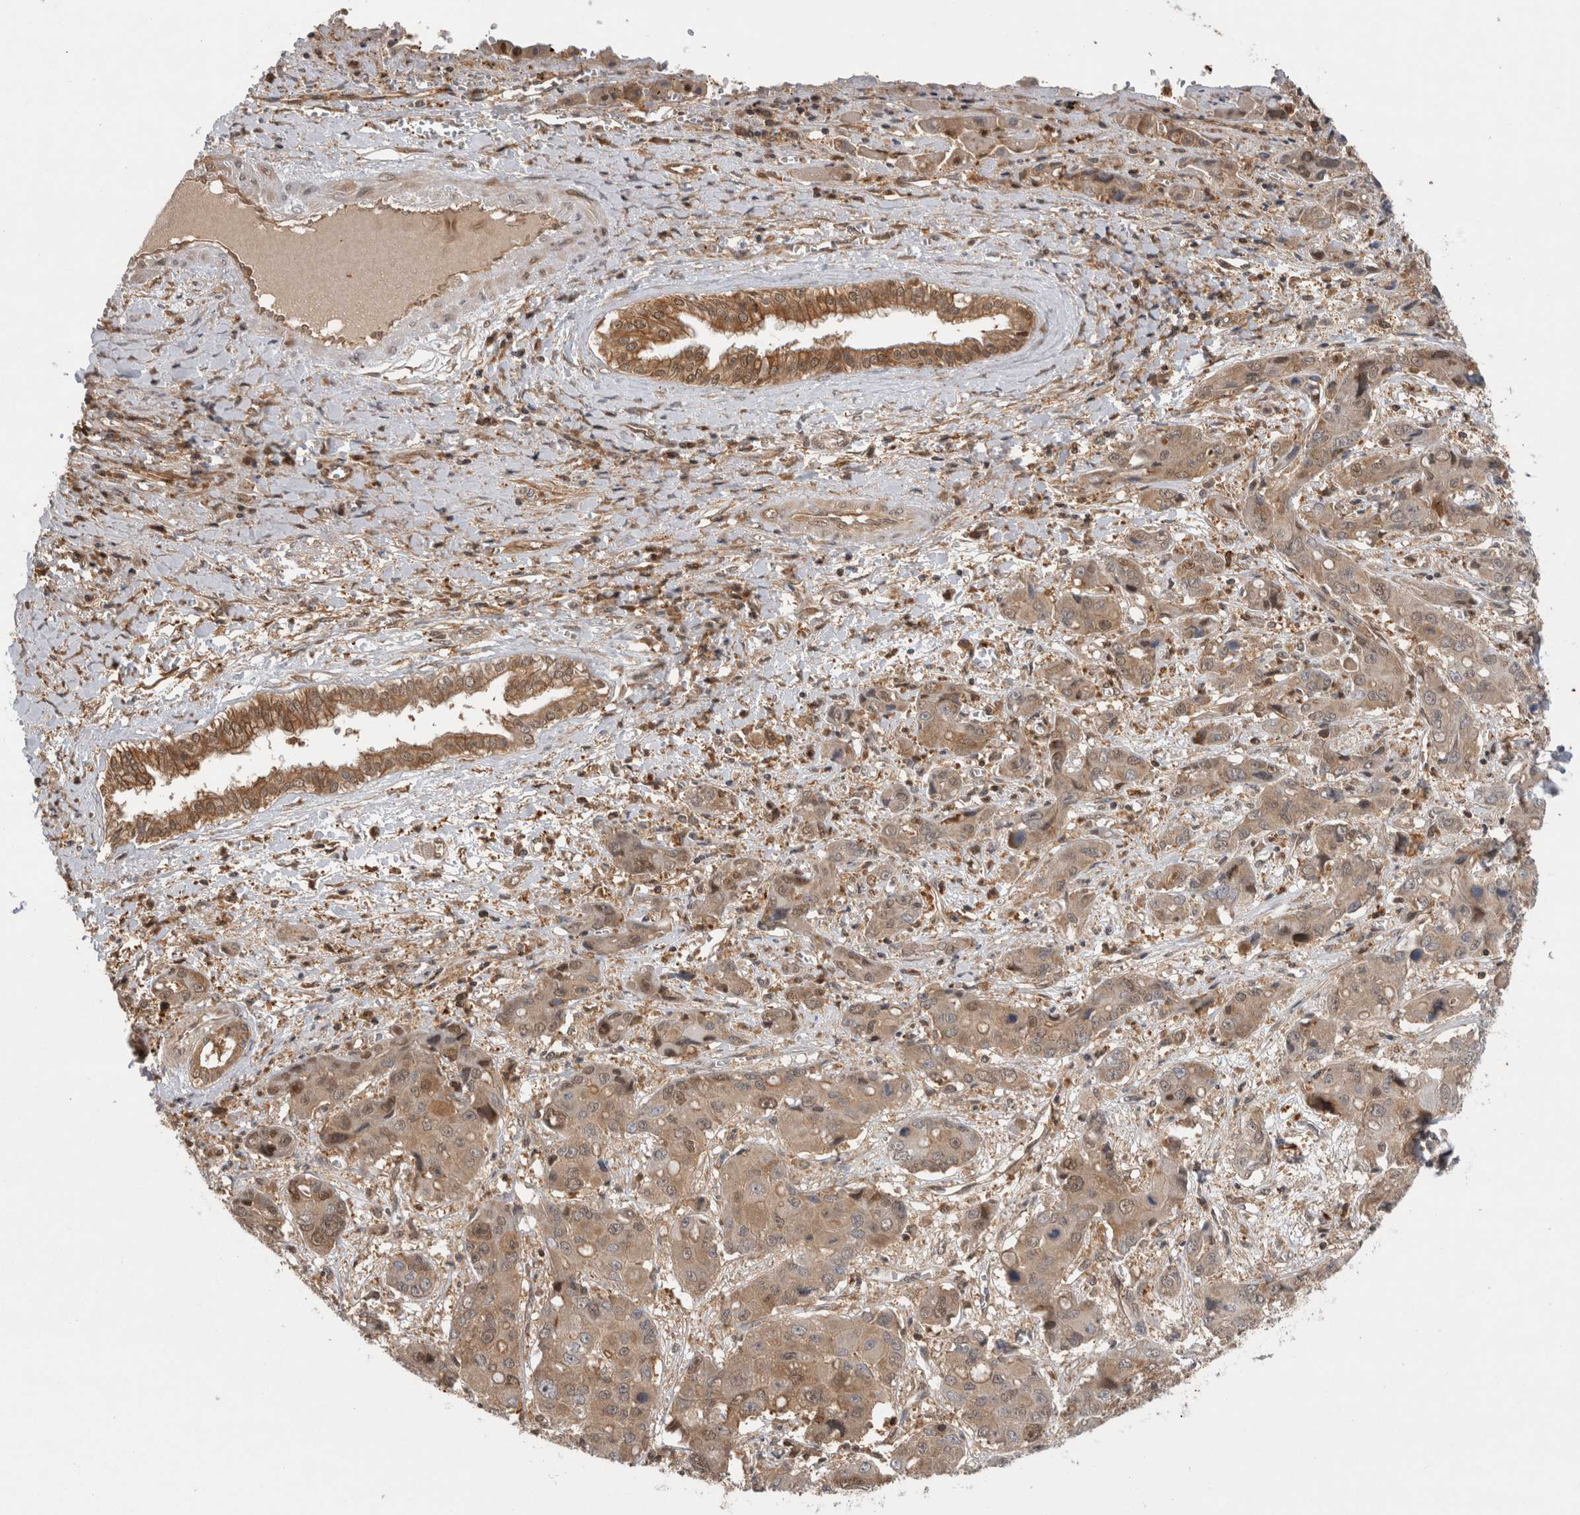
{"staining": {"intensity": "weak", "quantity": ">75%", "location": "cytoplasmic/membranous,nuclear"}, "tissue": "liver cancer", "cell_type": "Tumor cells", "image_type": "cancer", "snomed": [{"axis": "morphology", "description": "Cholangiocarcinoma"}, {"axis": "topography", "description": "Liver"}], "caption": "Immunohistochemistry micrograph of liver cancer stained for a protein (brown), which exhibits low levels of weak cytoplasmic/membranous and nuclear expression in approximately >75% of tumor cells.", "gene": "ASTN2", "patient": {"sex": "male", "age": 67}}